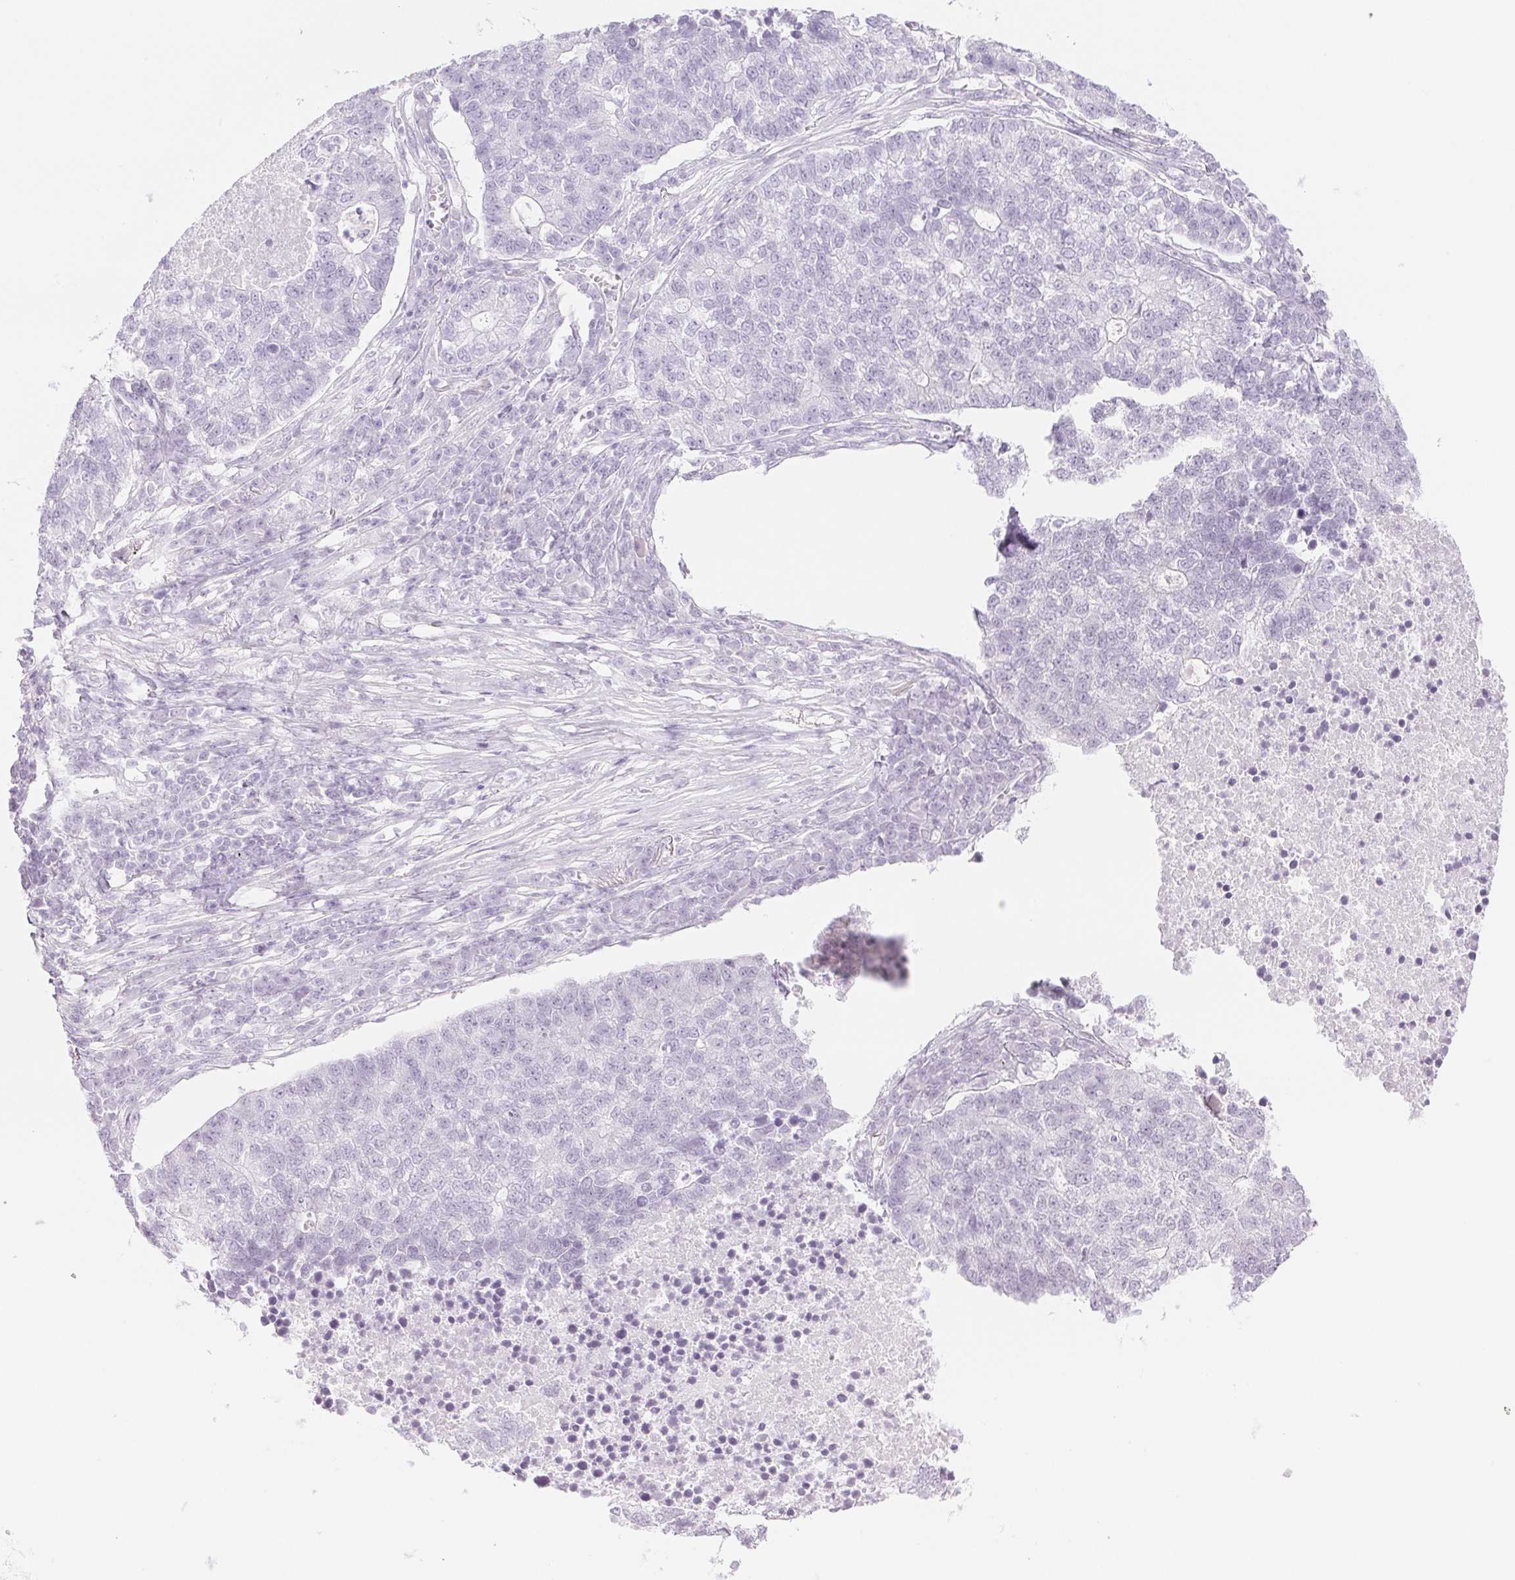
{"staining": {"intensity": "negative", "quantity": "none", "location": "none"}, "tissue": "lung cancer", "cell_type": "Tumor cells", "image_type": "cancer", "snomed": [{"axis": "morphology", "description": "Adenocarcinoma, NOS"}, {"axis": "topography", "description": "Lung"}], "caption": "Immunohistochemical staining of human adenocarcinoma (lung) demonstrates no significant positivity in tumor cells.", "gene": "SPRR3", "patient": {"sex": "male", "age": 57}}